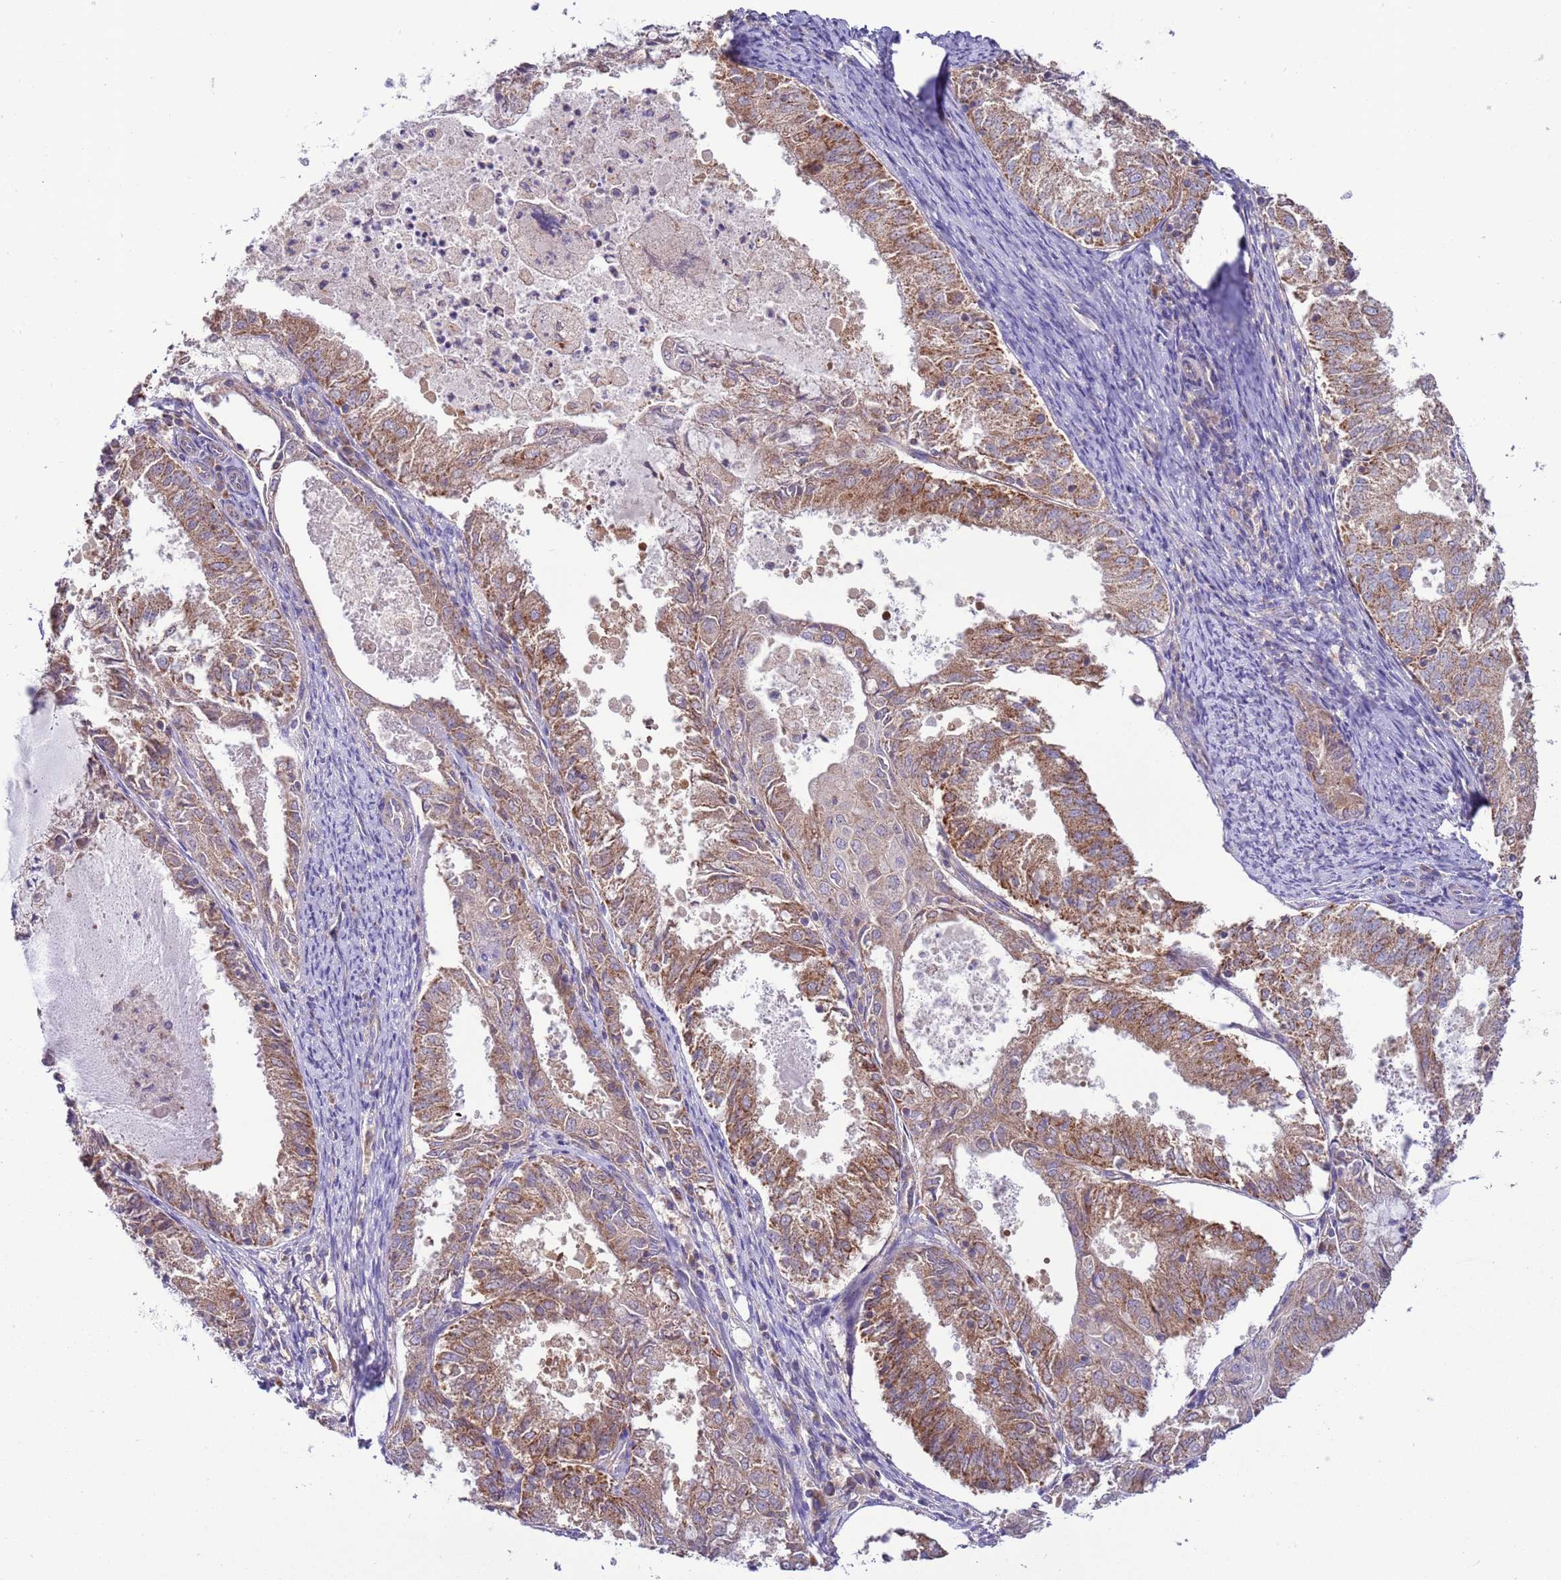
{"staining": {"intensity": "moderate", "quantity": ">75%", "location": "cytoplasmic/membranous"}, "tissue": "endometrial cancer", "cell_type": "Tumor cells", "image_type": "cancer", "snomed": [{"axis": "morphology", "description": "Adenocarcinoma, NOS"}, {"axis": "topography", "description": "Endometrium"}], "caption": "Endometrial cancer (adenocarcinoma) stained for a protein (brown) shows moderate cytoplasmic/membranous positive staining in approximately >75% of tumor cells.", "gene": "UQCRQ", "patient": {"sex": "female", "age": 57}}